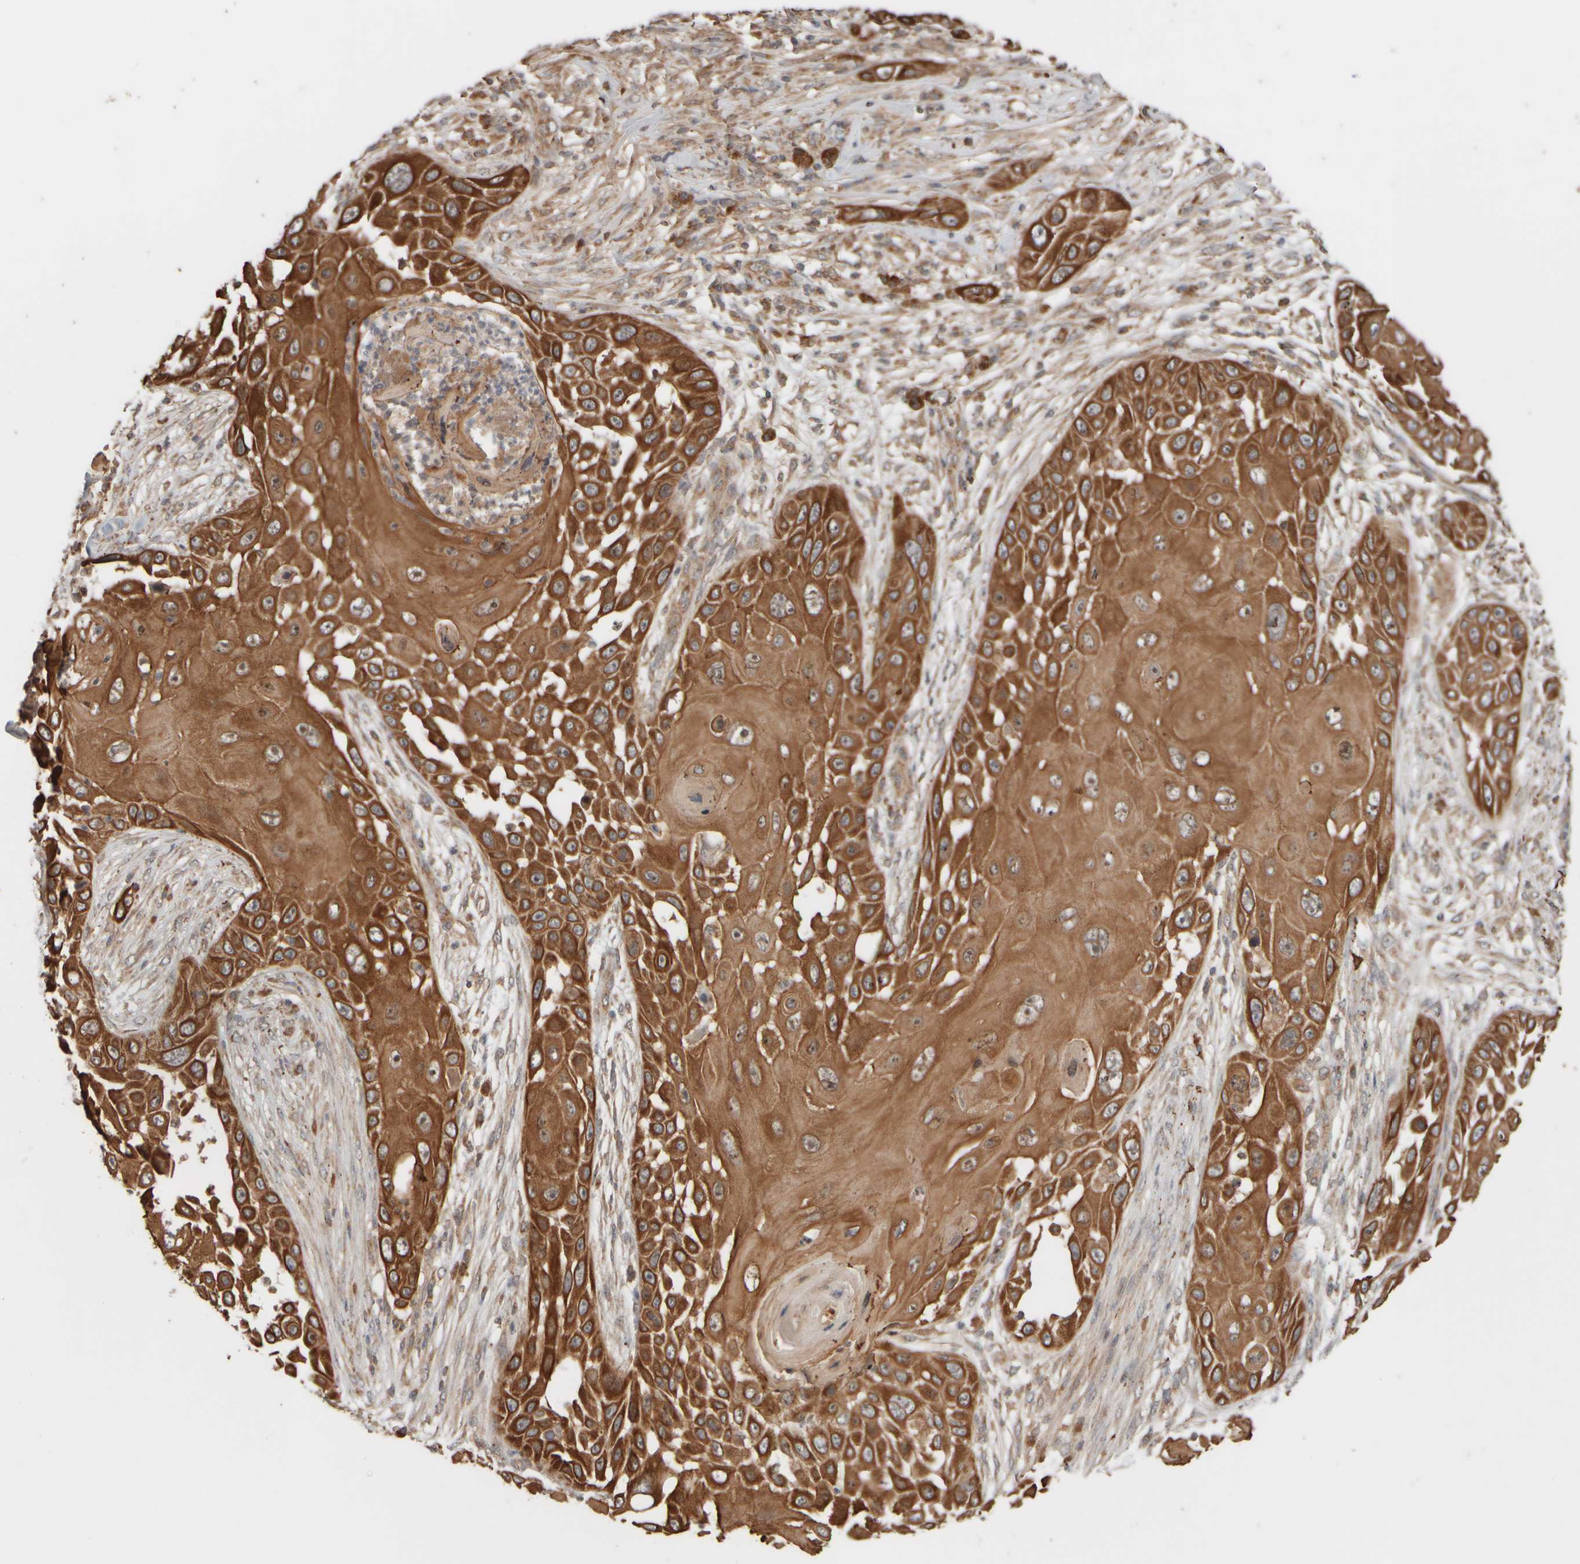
{"staining": {"intensity": "strong", "quantity": ">75%", "location": "cytoplasmic/membranous"}, "tissue": "skin cancer", "cell_type": "Tumor cells", "image_type": "cancer", "snomed": [{"axis": "morphology", "description": "Squamous cell carcinoma, NOS"}, {"axis": "topography", "description": "Skin"}], "caption": "Brown immunohistochemical staining in squamous cell carcinoma (skin) demonstrates strong cytoplasmic/membranous expression in approximately >75% of tumor cells. Immunohistochemistry stains the protein in brown and the nuclei are stained blue.", "gene": "EIF2B3", "patient": {"sex": "female", "age": 44}}